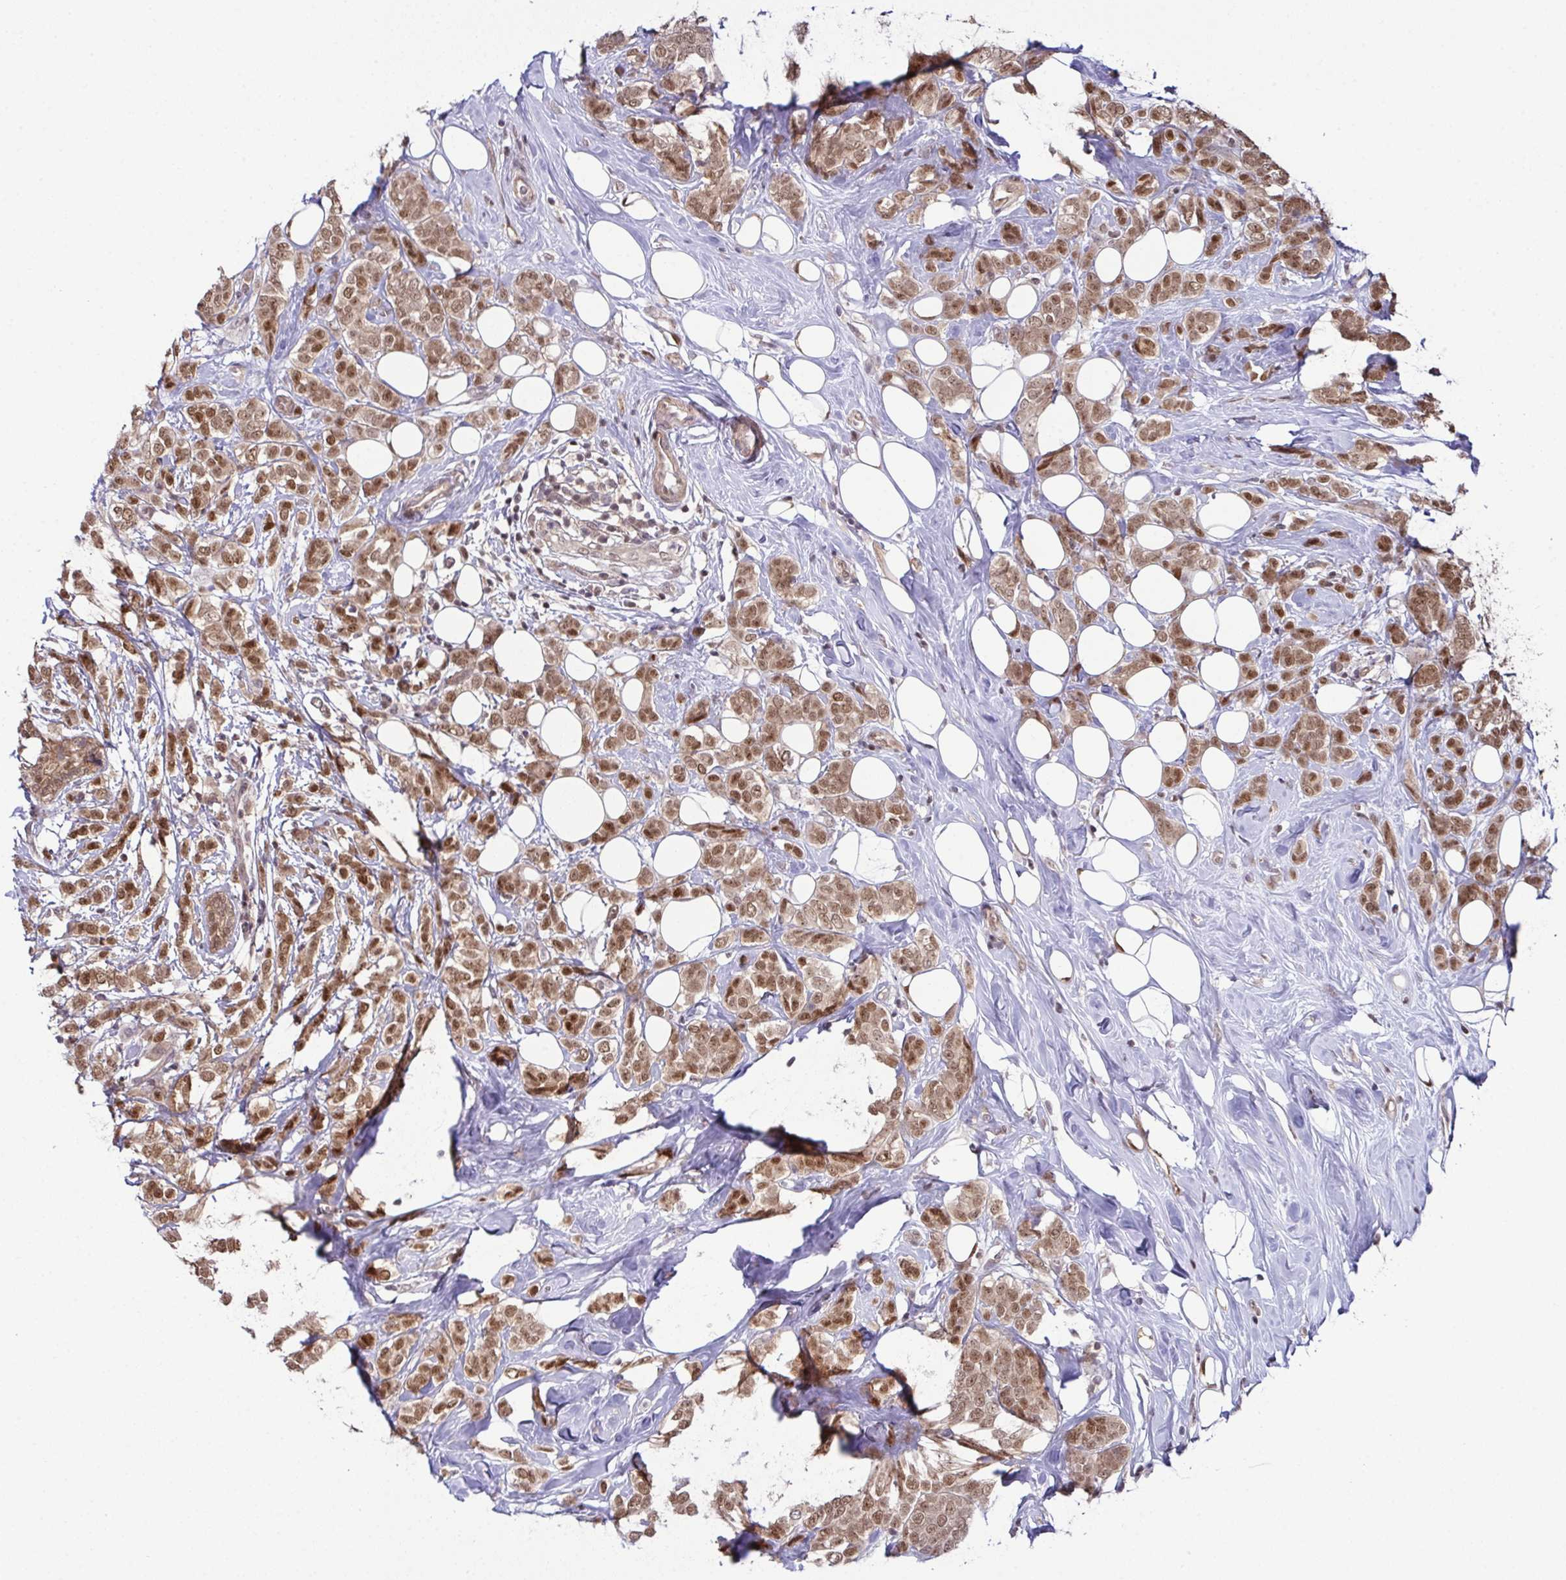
{"staining": {"intensity": "moderate", "quantity": ">75%", "location": "nuclear"}, "tissue": "breast cancer", "cell_type": "Tumor cells", "image_type": "cancer", "snomed": [{"axis": "morphology", "description": "Lobular carcinoma"}, {"axis": "topography", "description": "Breast"}], "caption": "Tumor cells exhibit medium levels of moderate nuclear staining in approximately >75% of cells in human breast lobular carcinoma.", "gene": "DNAJB1", "patient": {"sex": "female", "age": 49}}